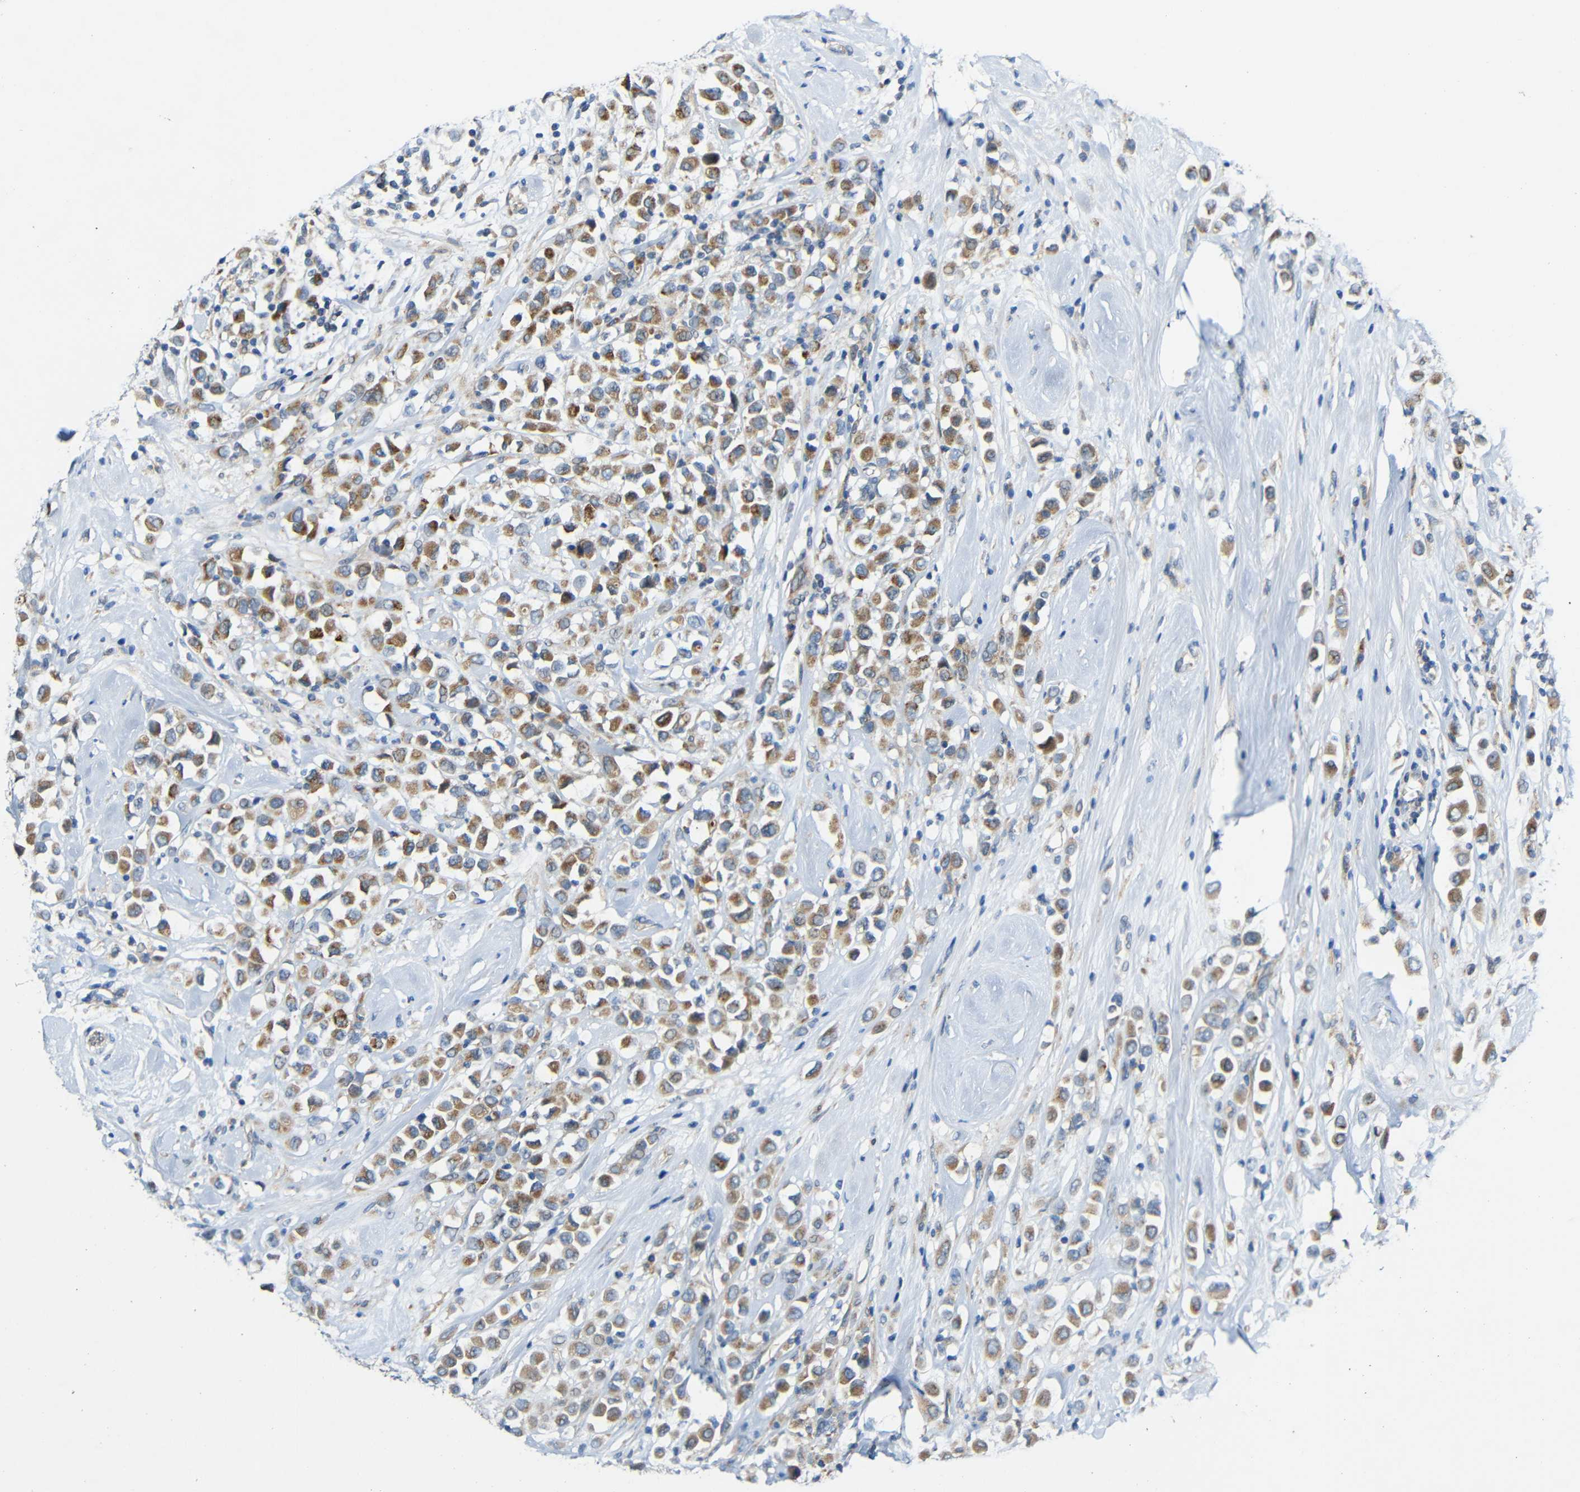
{"staining": {"intensity": "moderate", "quantity": ">75%", "location": "cytoplasmic/membranous"}, "tissue": "breast cancer", "cell_type": "Tumor cells", "image_type": "cancer", "snomed": [{"axis": "morphology", "description": "Duct carcinoma"}, {"axis": "topography", "description": "Breast"}], "caption": "DAB immunohistochemical staining of human breast cancer displays moderate cytoplasmic/membranous protein expression in approximately >75% of tumor cells.", "gene": "TMEM25", "patient": {"sex": "female", "age": 61}}